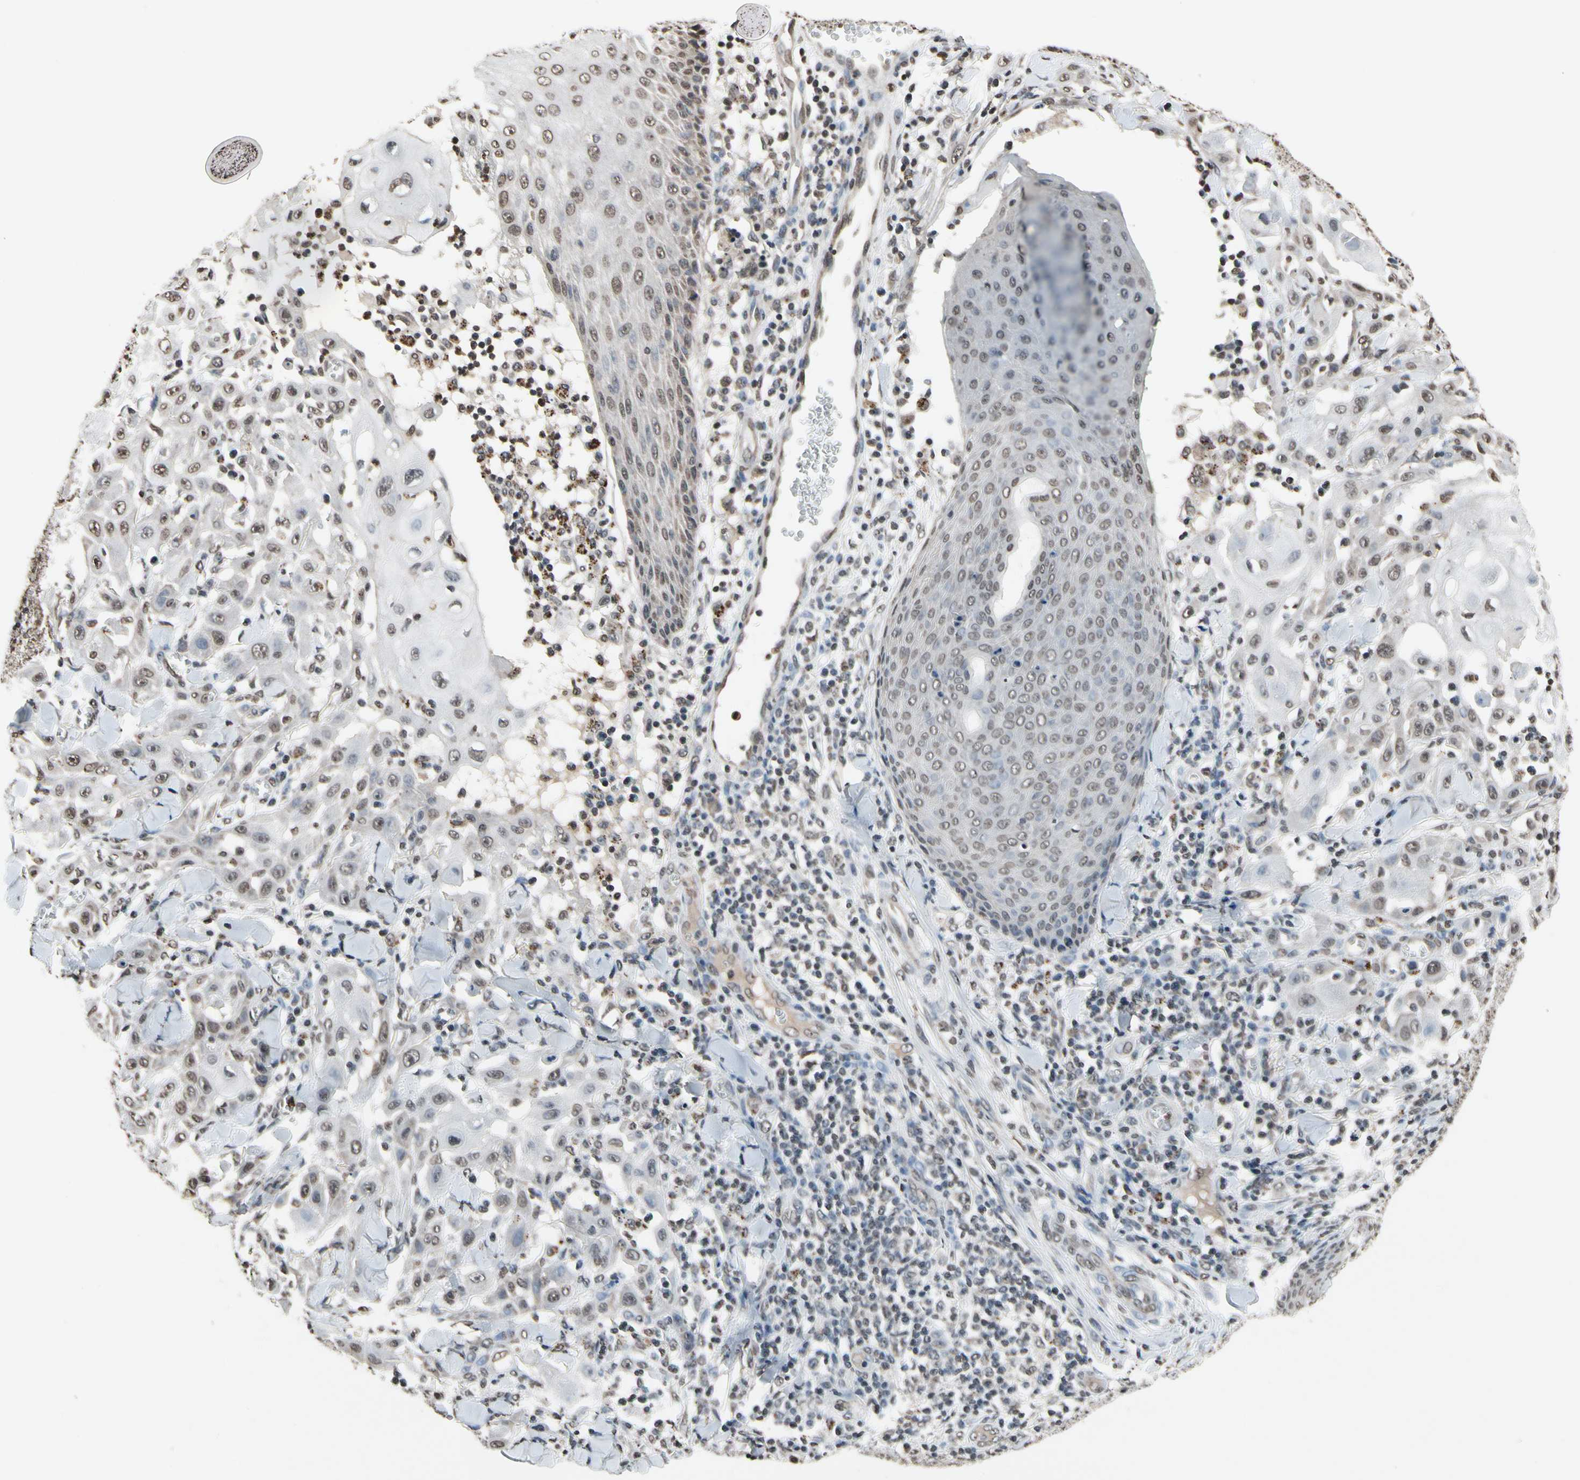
{"staining": {"intensity": "negative", "quantity": "none", "location": "none"}, "tissue": "skin cancer", "cell_type": "Tumor cells", "image_type": "cancer", "snomed": [{"axis": "morphology", "description": "Squamous cell carcinoma, NOS"}, {"axis": "topography", "description": "Skin"}], "caption": "There is no significant expression in tumor cells of skin squamous cell carcinoma.", "gene": "HIPK2", "patient": {"sex": "male", "age": 24}}